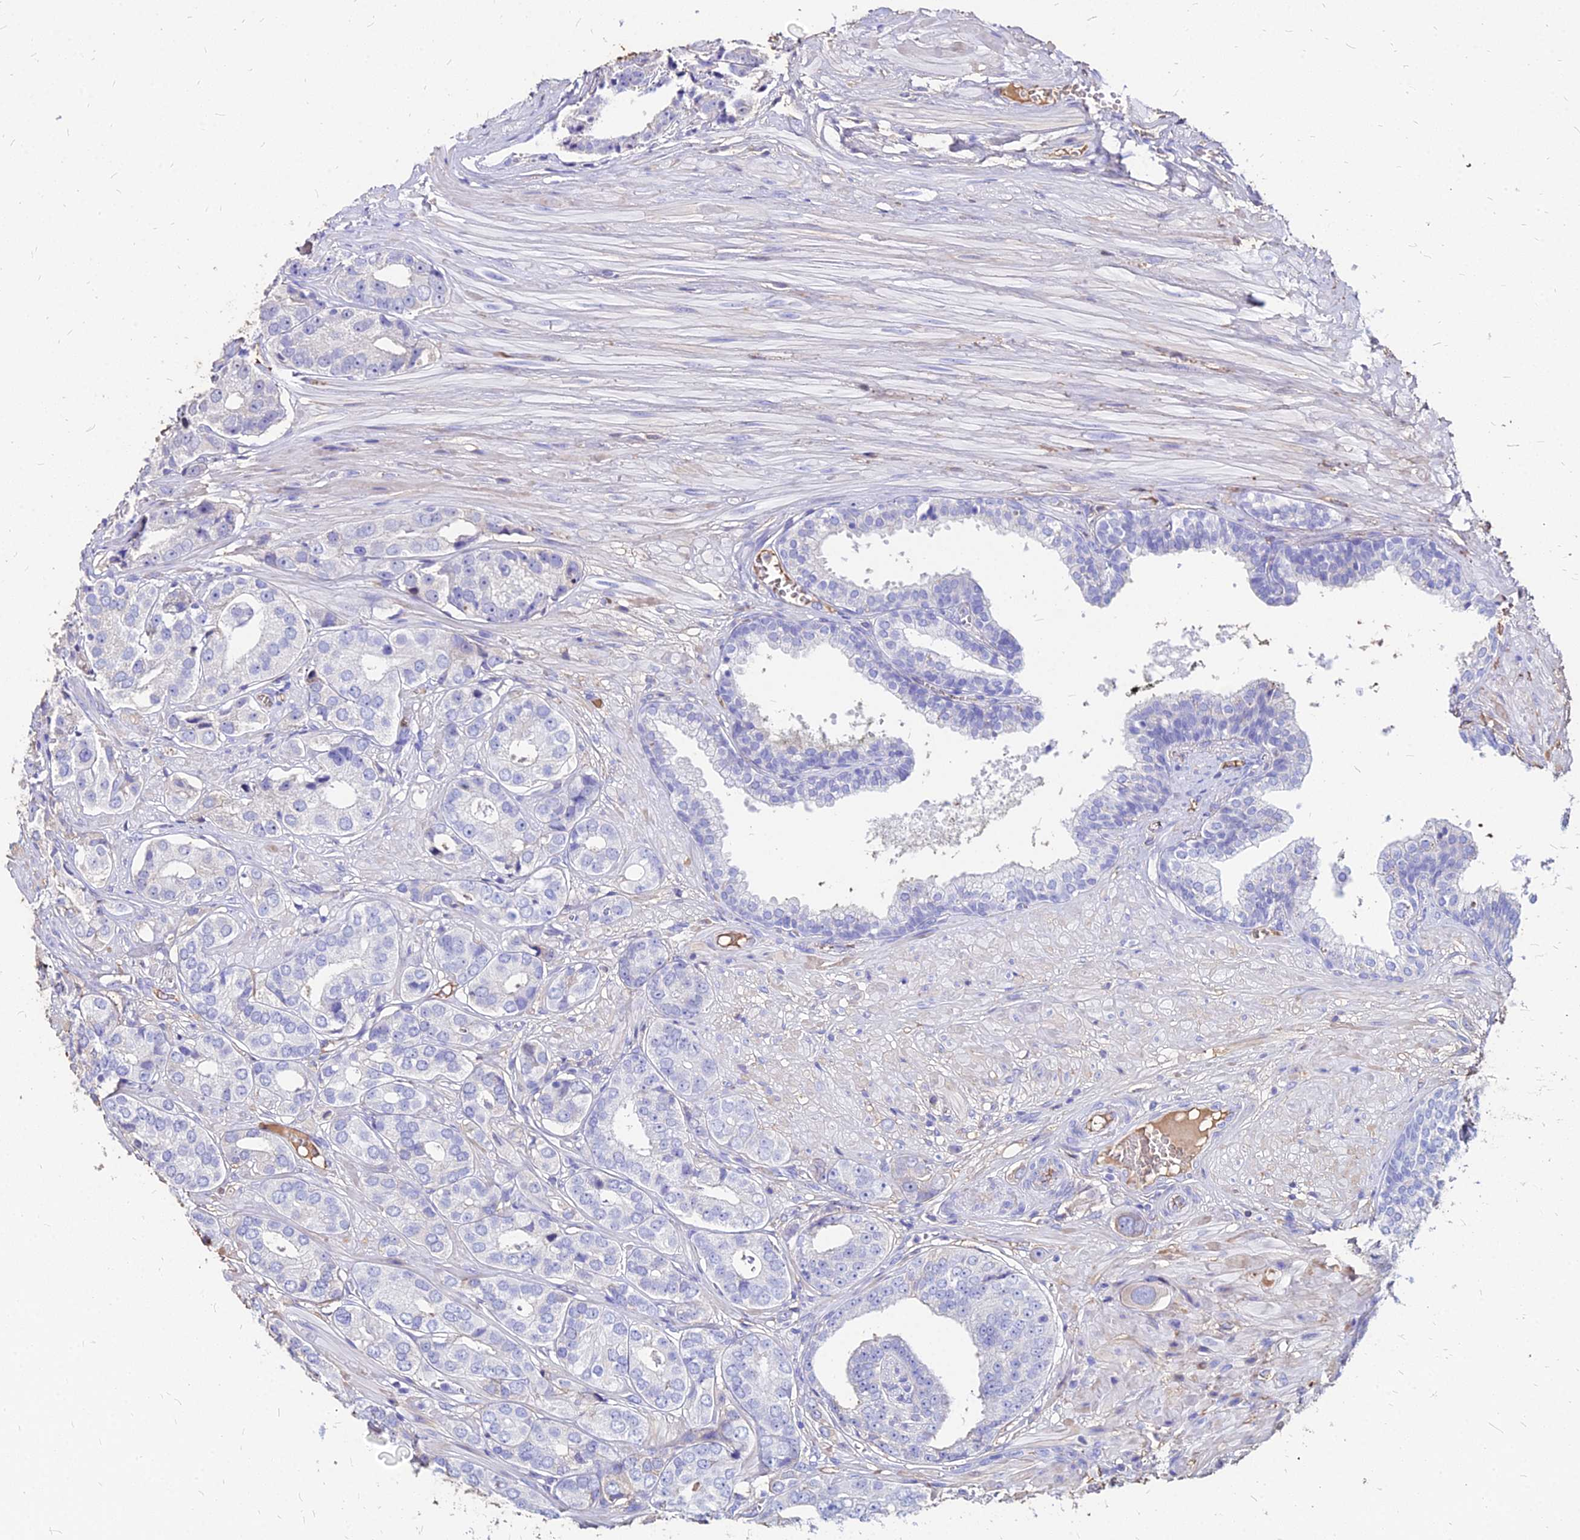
{"staining": {"intensity": "negative", "quantity": "none", "location": "none"}, "tissue": "prostate cancer", "cell_type": "Tumor cells", "image_type": "cancer", "snomed": [{"axis": "morphology", "description": "Adenocarcinoma, High grade"}, {"axis": "topography", "description": "Prostate"}], "caption": "DAB (3,3'-diaminobenzidine) immunohistochemical staining of prostate high-grade adenocarcinoma shows no significant positivity in tumor cells.", "gene": "NME5", "patient": {"sex": "male", "age": 71}}